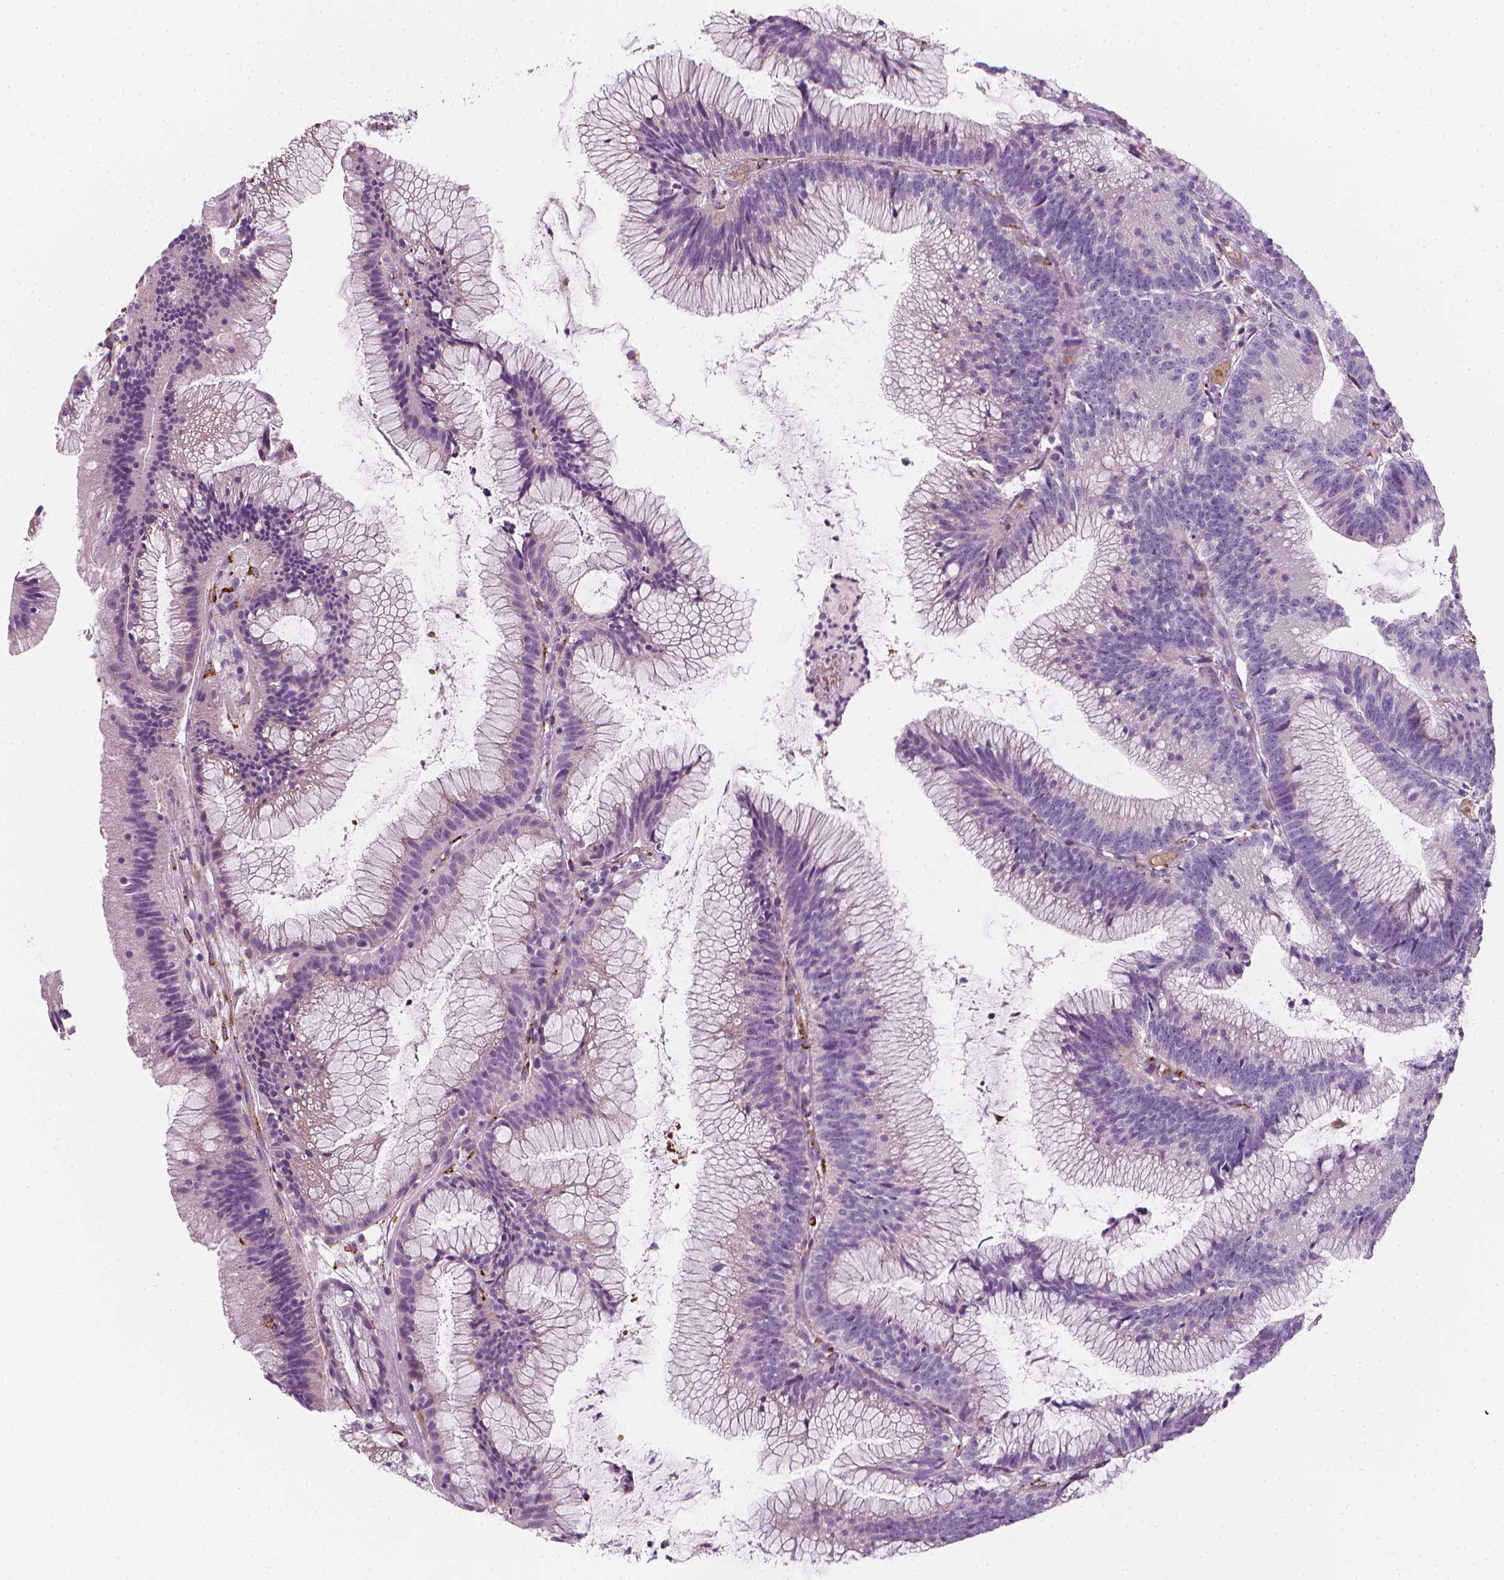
{"staining": {"intensity": "negative", "quantity": "none", "location": "none"}, "tissue": "colorectal cancer", "cell_type": "Tumor cells", "image_type": "cancer", "snomed": [{"axis": "morphology", "description": "Adenocarcinoma, NOS"}, {"axis": "topography", "description": "Colon"}], "caption": "Immunohistochemical staining of human colorectal cancer exhibits no significant expression in tumor cells.", "gene": "CES1", "patient": {"sex": "female", "age": 78}}